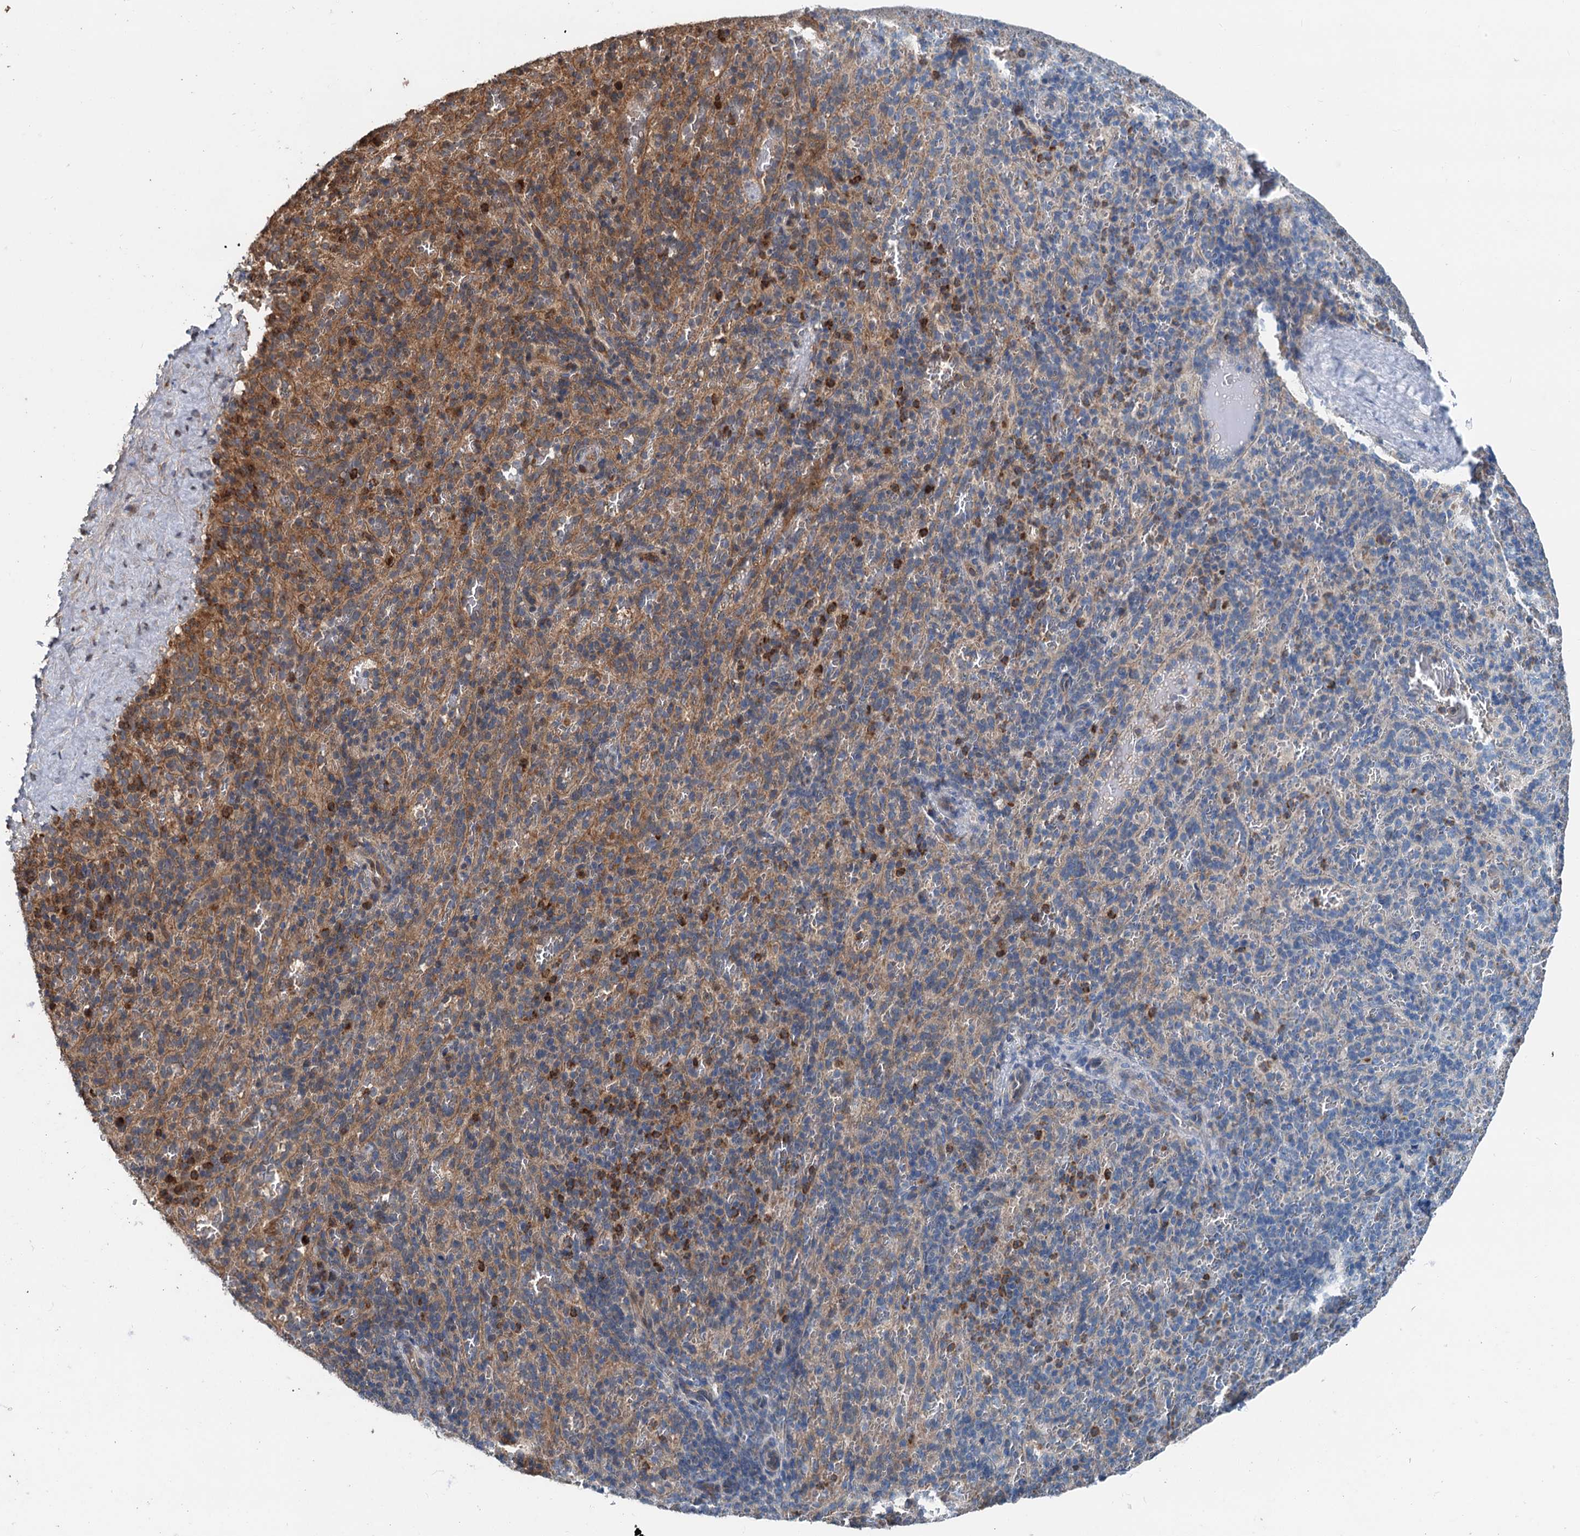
{"staining": {"intensity": "strong", "quantity": "25%-75%", "location": "cytoplasmic/membranous"}, "tissue": "spleen", "cell_type": "Cells in red pulp", "image_type": "normal", "snomed": [{"axis": "morphology", "description": "Normal tissue, NOS"}, {"axis": "topography", "description": "Spleen"}], "caption": "Cells in red pulp reveal strong cytoplasmic/membranous expression in about 25%-75% of cells in unremarkable spleen.", "gene": "N4BP2L2", "patient": {"sex": "female", "age": 21}}